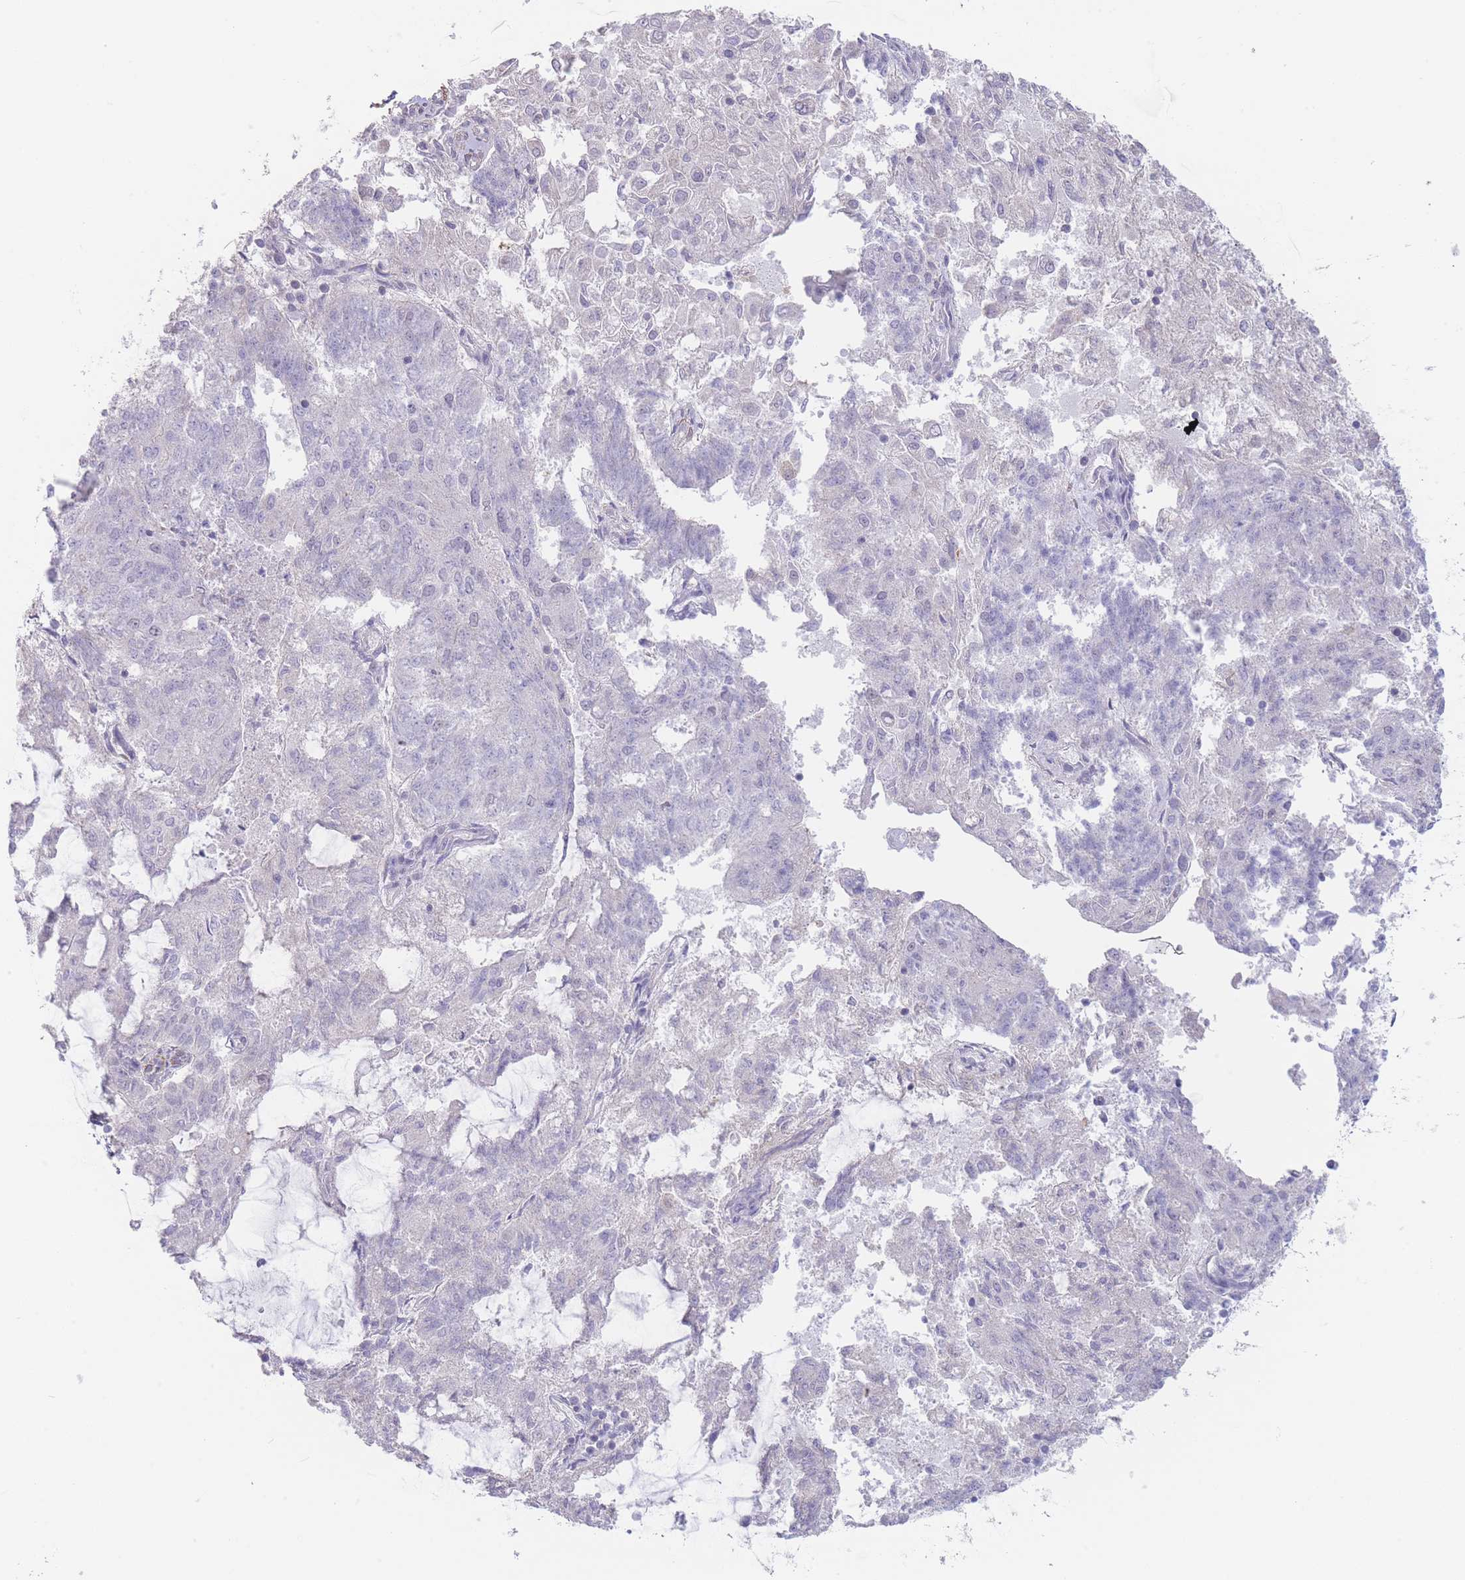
{"staining": {"intensity": "negative", "quantity": "none", "location": "none"}, "tissue": "endometrial cancer", "cell_type": "Tumor cells", "image_type": "cancer", "snomed": [{"axis": "morphology", "description": "Adenocarcinoma, NOS"}, {"axis": "topography", "description": "Endometrium"}], "caption": "IHC image of endometrial cancer (adenocarcinoma) stained for a protein (brown), which reveals no positivity in tumor cells.", "gene": "ASAP3", "patient": {"sex": "female", "age": 82}}